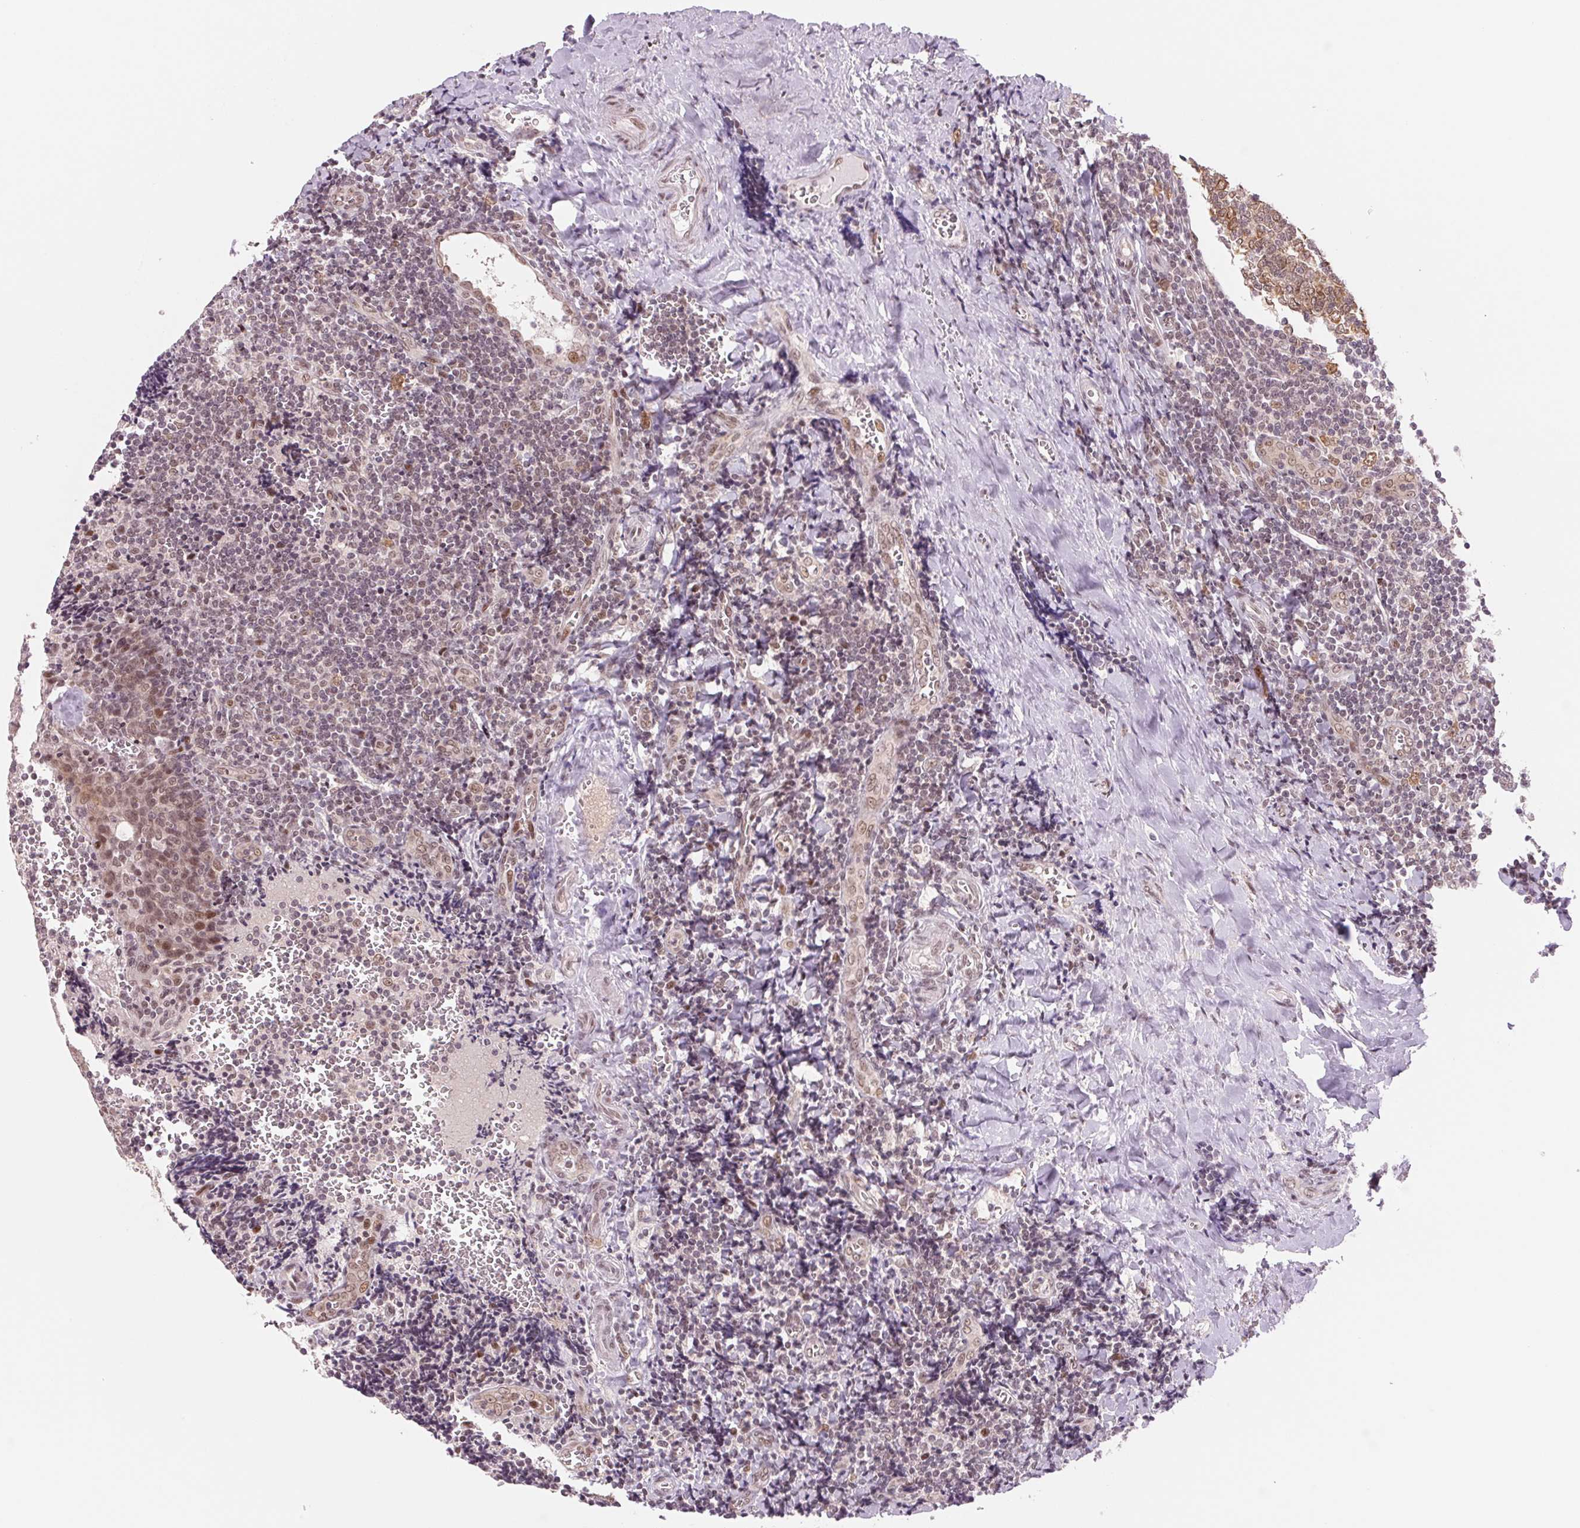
{"staining": {"intensity": "moderate", "quantity": "25%-75%", "location": "cytoplasmic/membranous,nuclear"}, "tissue": "tonsil", "cell_type": "Germinal center cells", "image_type": "normal", "snomed": [{"axis": "morphology", "description": "Normal tissue, NOS"}, {"axis": "morphology", "description": "Inflammation, NOS"}, {"axis": "topography", "description": "Tonsil"}], "caption": "A brown stain shows moderate cytoplasmic/membranous,nuclear staining of a protein in germinal center cells of benign tonsil. (Stains: DAB (3,3'-diaminobenzidine) in brown, nuclei in blue, Microscopy: brightfield microscopy at high magnification).", "gene": "DNAJB6", "patient": {"sex": "female", "age": 31}}